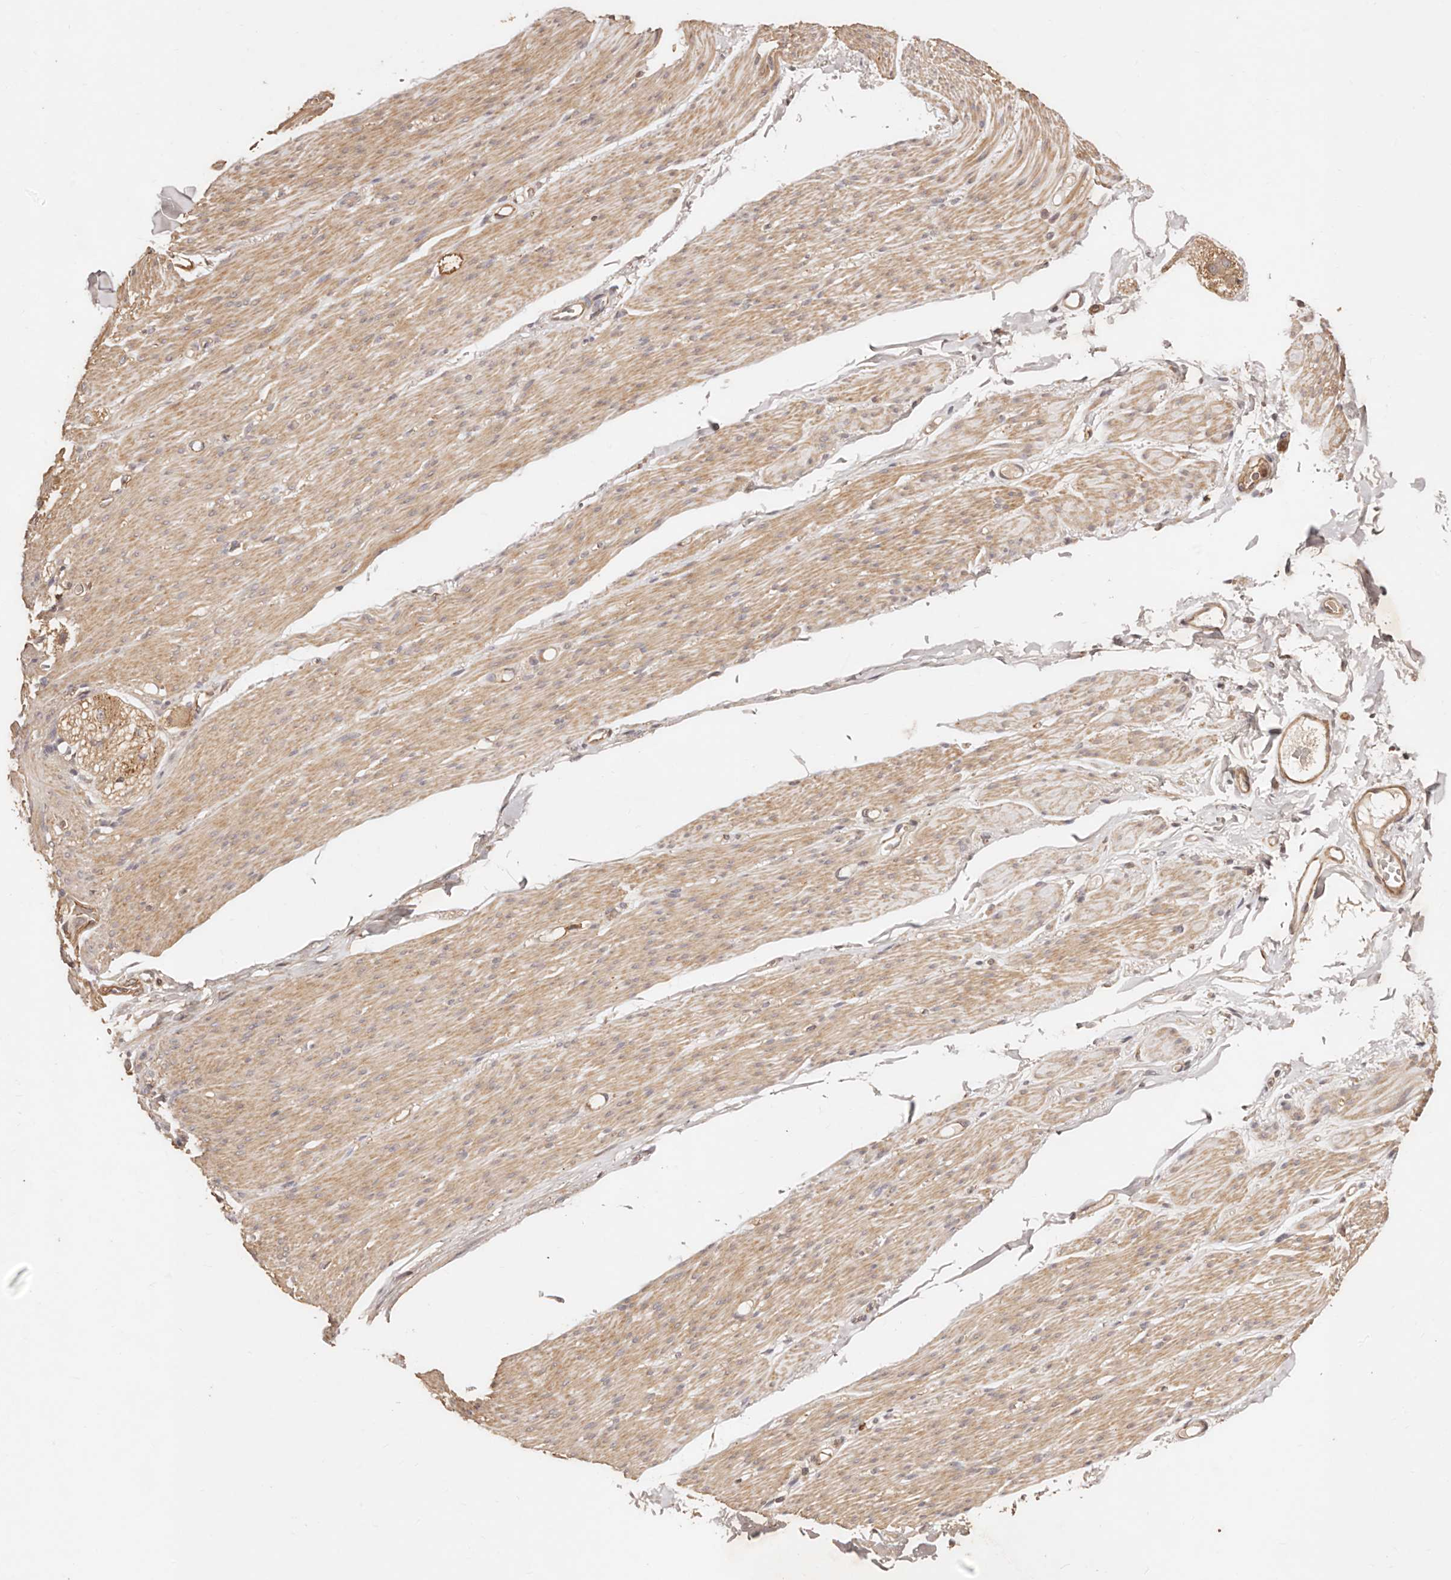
{"staining": {"intensity": "moderate", "quantity": ">75%", "location": "cytoplasmic/membranous"}, "tissue": "smooth muscle", "cell_type": "Smooth muscle cells", "image_type": "normal", "snomed": [{"axis": "morphology", "description": "Normal tissue, NOS"}, {"axis": "topography", "description": "Colon"}, {"axis": "topography", "description": "Peripheral nerve tissue"}], "caption": "The micrograph reveals immunohistochemical staining of benign smooth muscle. There is moderate cytoplasmic/membranous positivity is appreciated in approximately >75% of smooth muscle cells.", "gene": "CCL14", "patient": {"sex": "female", "age": 61}}